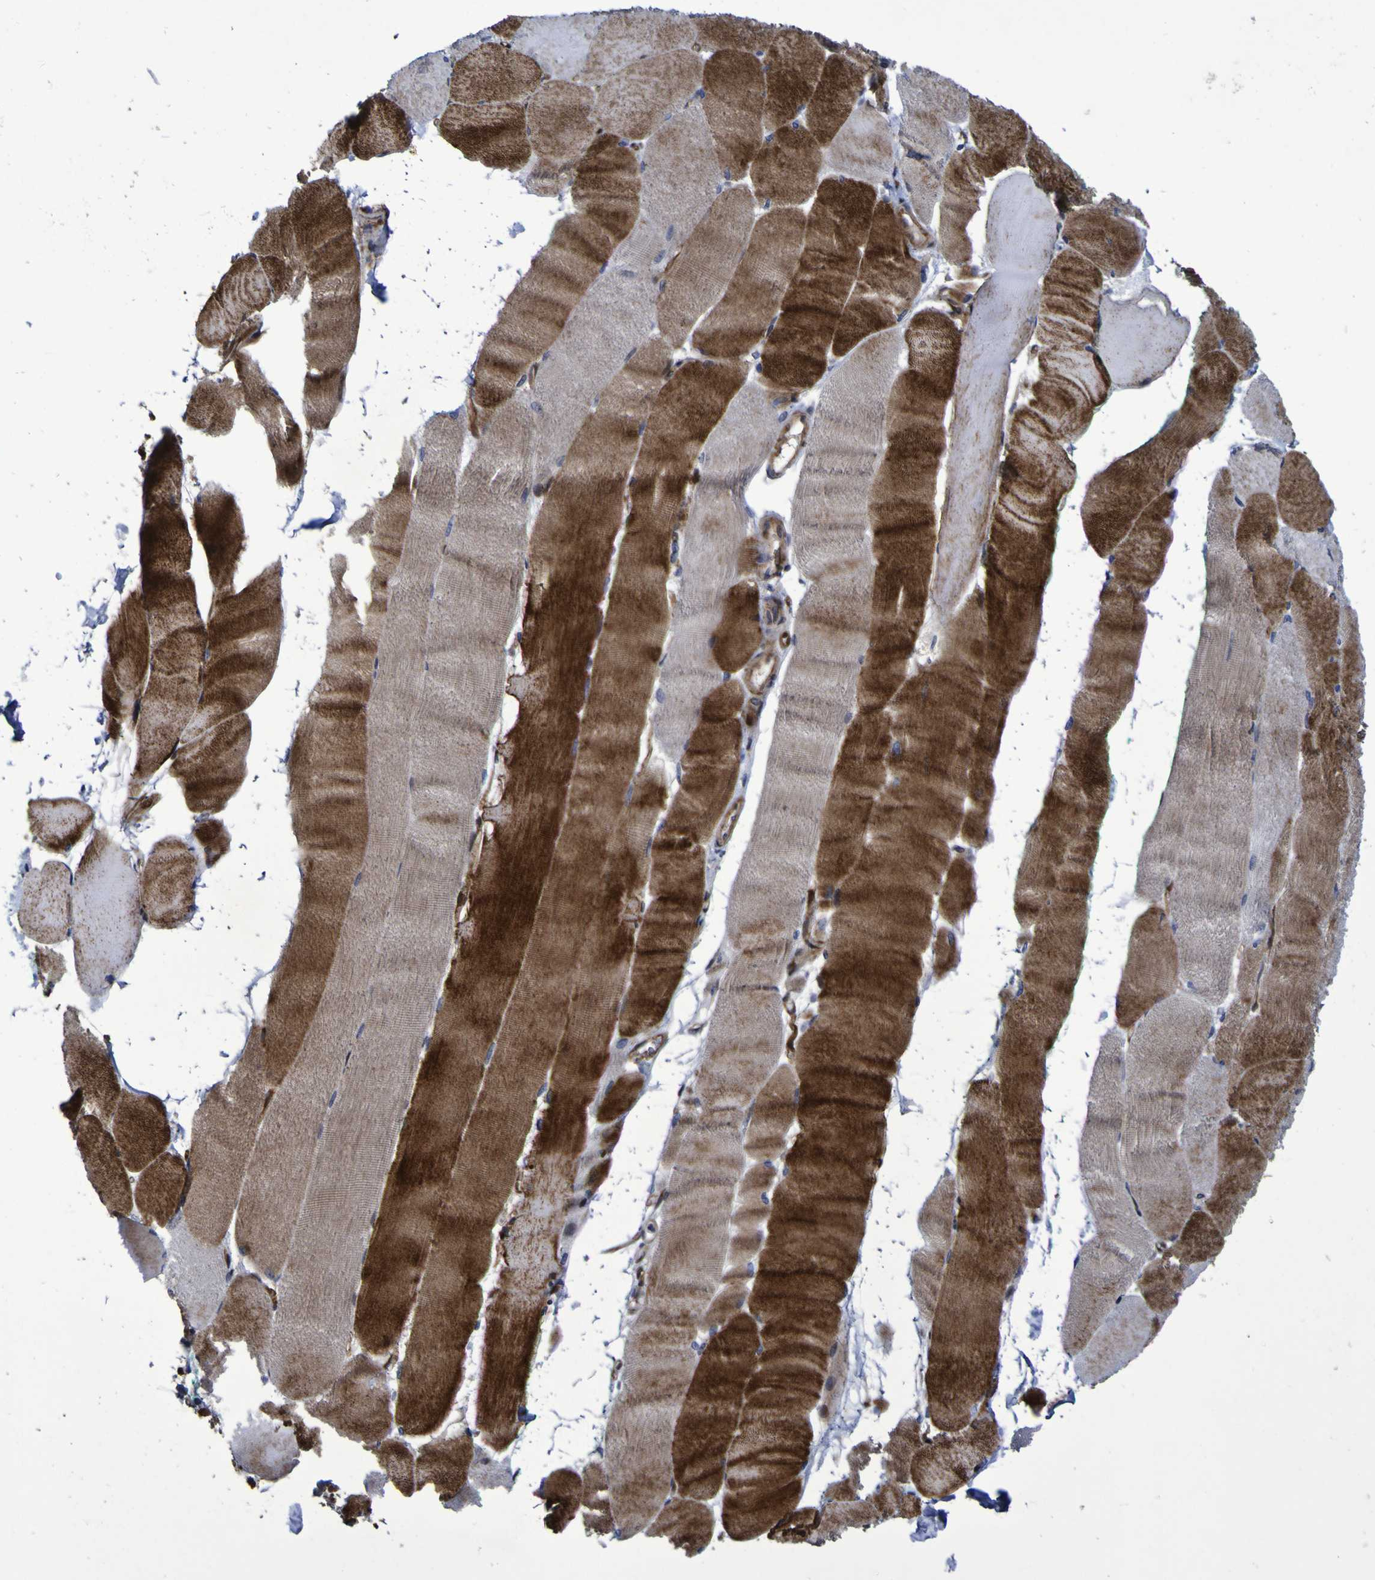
{"staining": {"intensity": "strong", "quantity": "25%-75%", "location": "cytoplasmic/membranous"}, "tissue": "skeletal muscle", "cell_type": "Myocytes", "image_type": "normal", "snomed": [{"axis": "morphology", "description": "Normal tissue, NOS"}, {"axis": "morphology", "description": "Squamous cell carcinoma, NOS"}, {"axis": "topography", "description": "Skeletal muscle"}], "caption": "Protein analysis of benign skeletal muscle reveals strong cytoplasmic/membranous staining in about 25%-75% of myocytes.", "gene": "MGLL", "patient": {"sex": "male", "age": 51}}